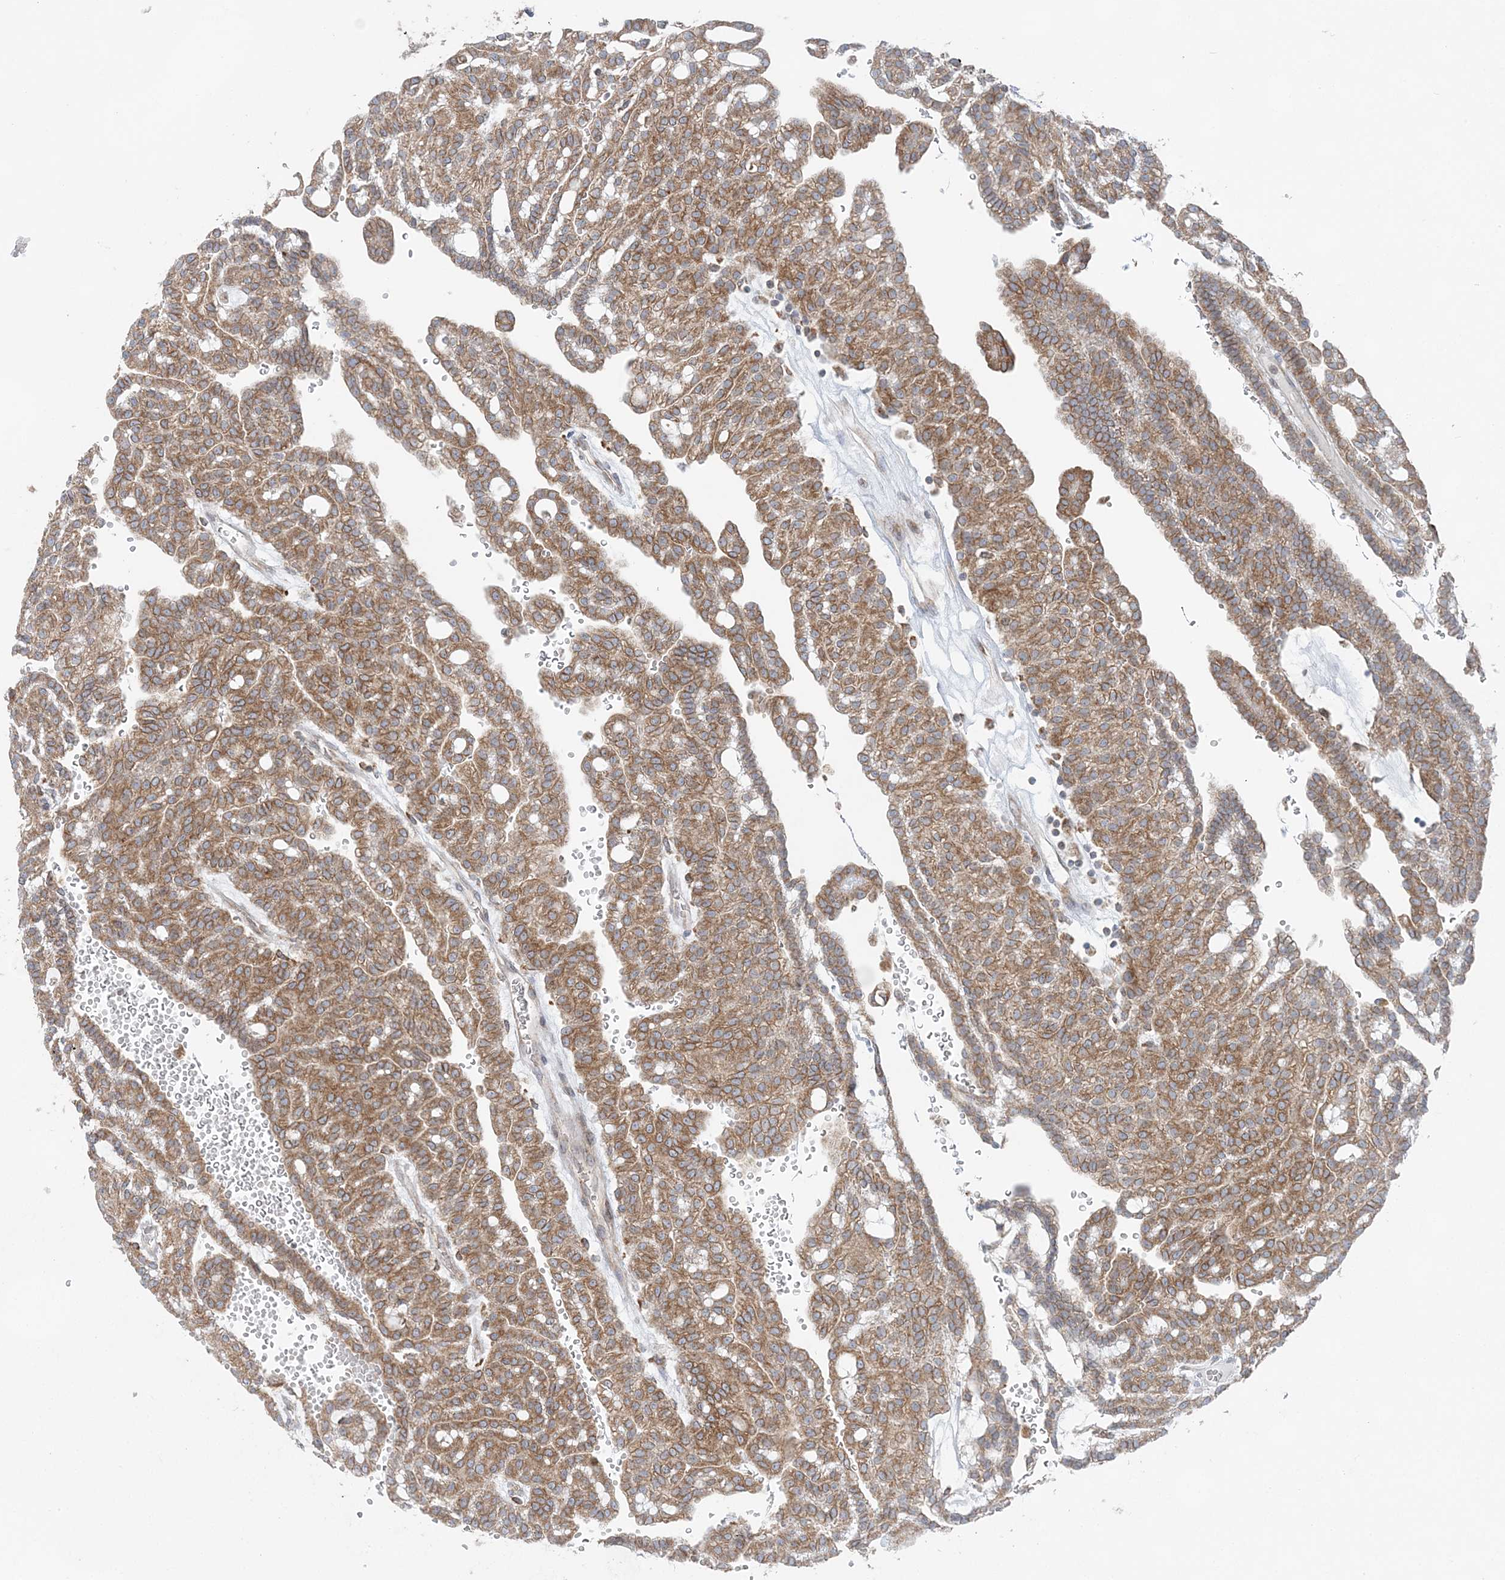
{"staining": {"intensity": "moderate", "quantity": ">75%", "location": "cytoplasmic/membranous"}, "tissue": "renal cancer", "cell_type": "Tumor cells", "image_type": "cancer", "snomed": [{"axis": "morphology", "description": "Adenocarcinoma, NOS"}, {"axis": "topography", "description": "Kidney"}], "caption": "A high-resolution photomicrograph shows immunohistochemistry staining of renal adenocarcinoma, which demonstrates moderate cytoplasmic/membranous expression in approximately >75% of tumor cells.", "gene": "TMED10", "patient": {"sex": "male", "age": 63}}